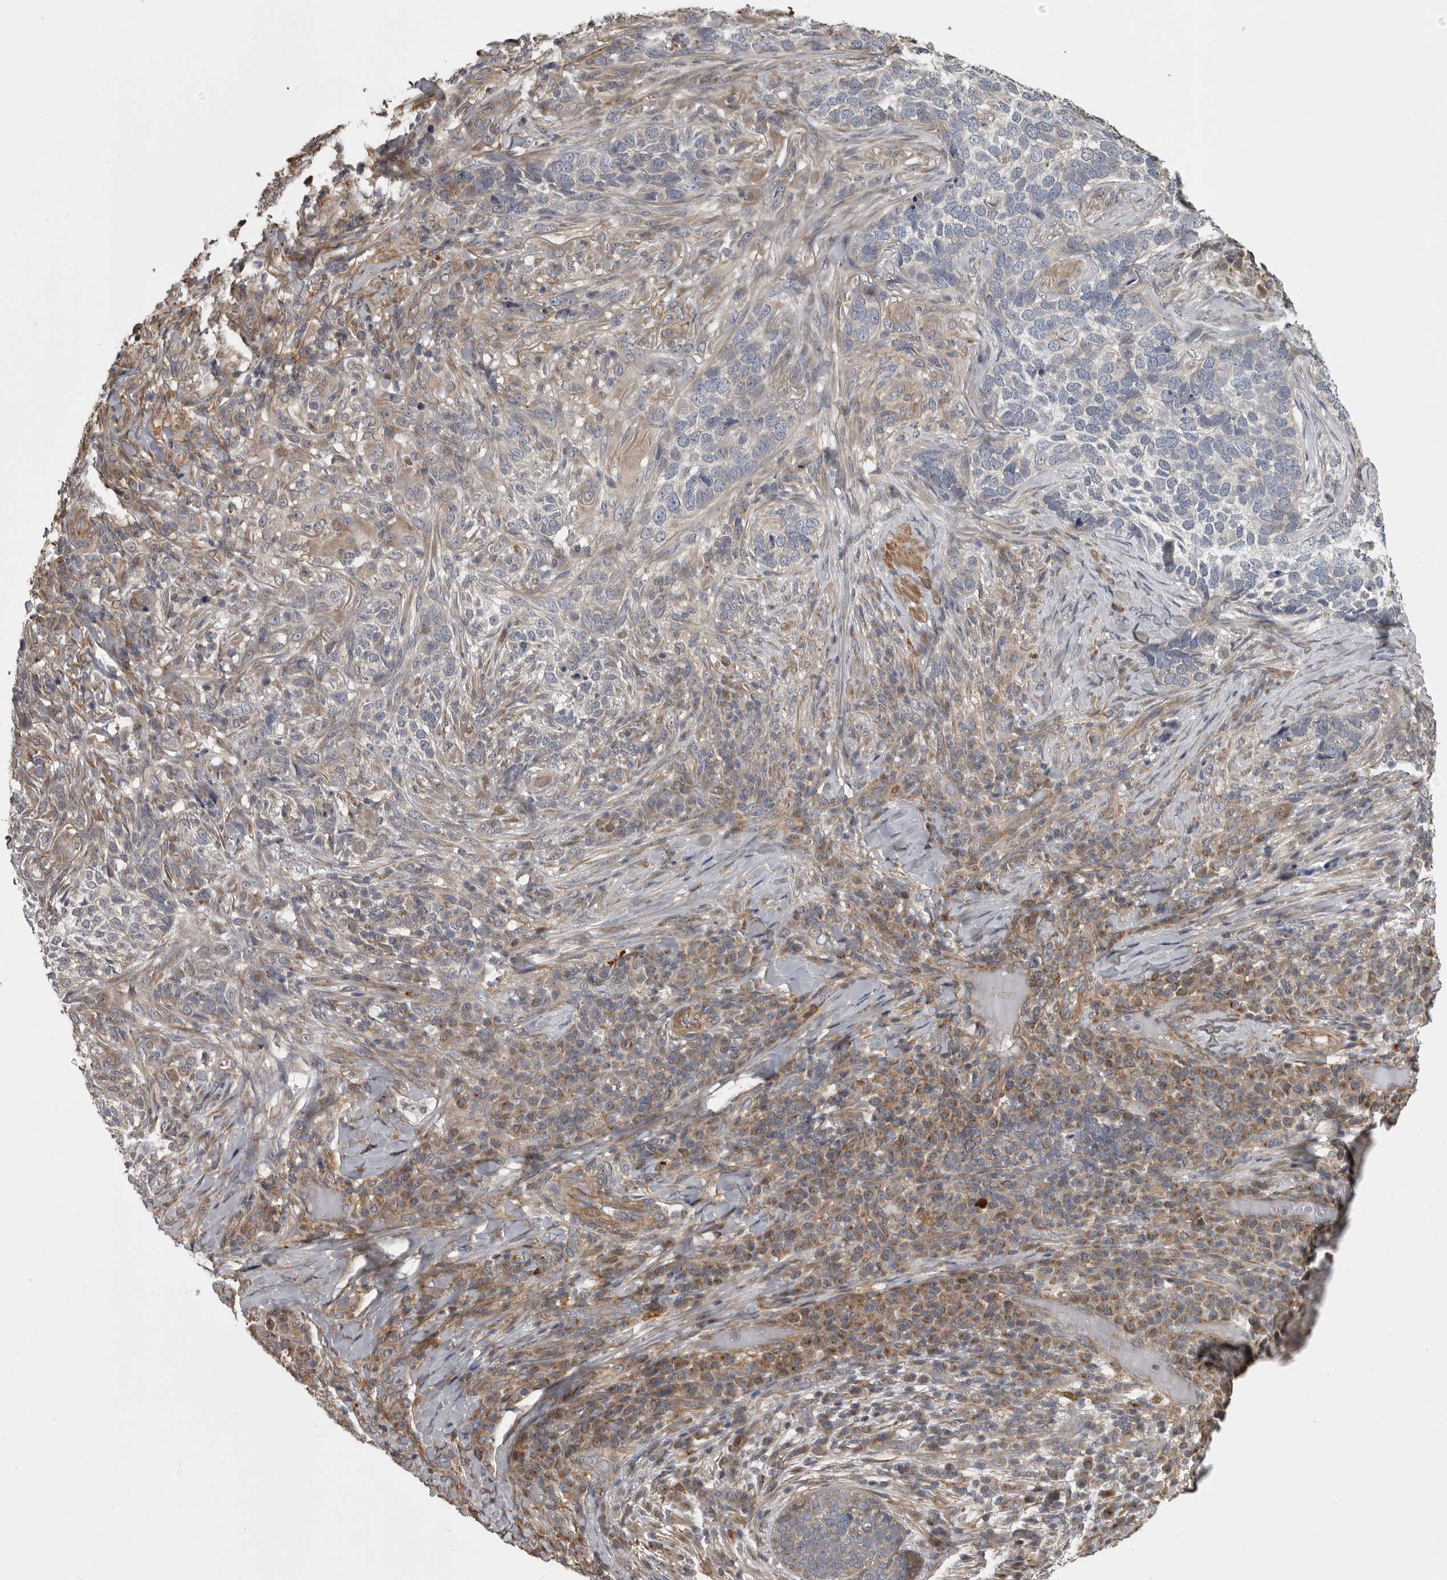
{"staining": {"intensity": "weak", "quantity": "<25%", "location": "cytoplasmic/membranous"}, "tissue": "skin cancer", "cell_type": "Tumor cells", "image_type": "cancer", "snomed": [{"axis": "morphology", "description": "Basal cell carcinoma"}, {"axis": "topography", "description": "Skin"}], "caption": "This micrograph is of skin cancer stained with immunohistochemistry to label a protein in brown with the nuclei are counter-stained blue. There is no staining in tumor cells.", "gene": "ZNRF1", "patient": {"sex": "female", "age": 64}}